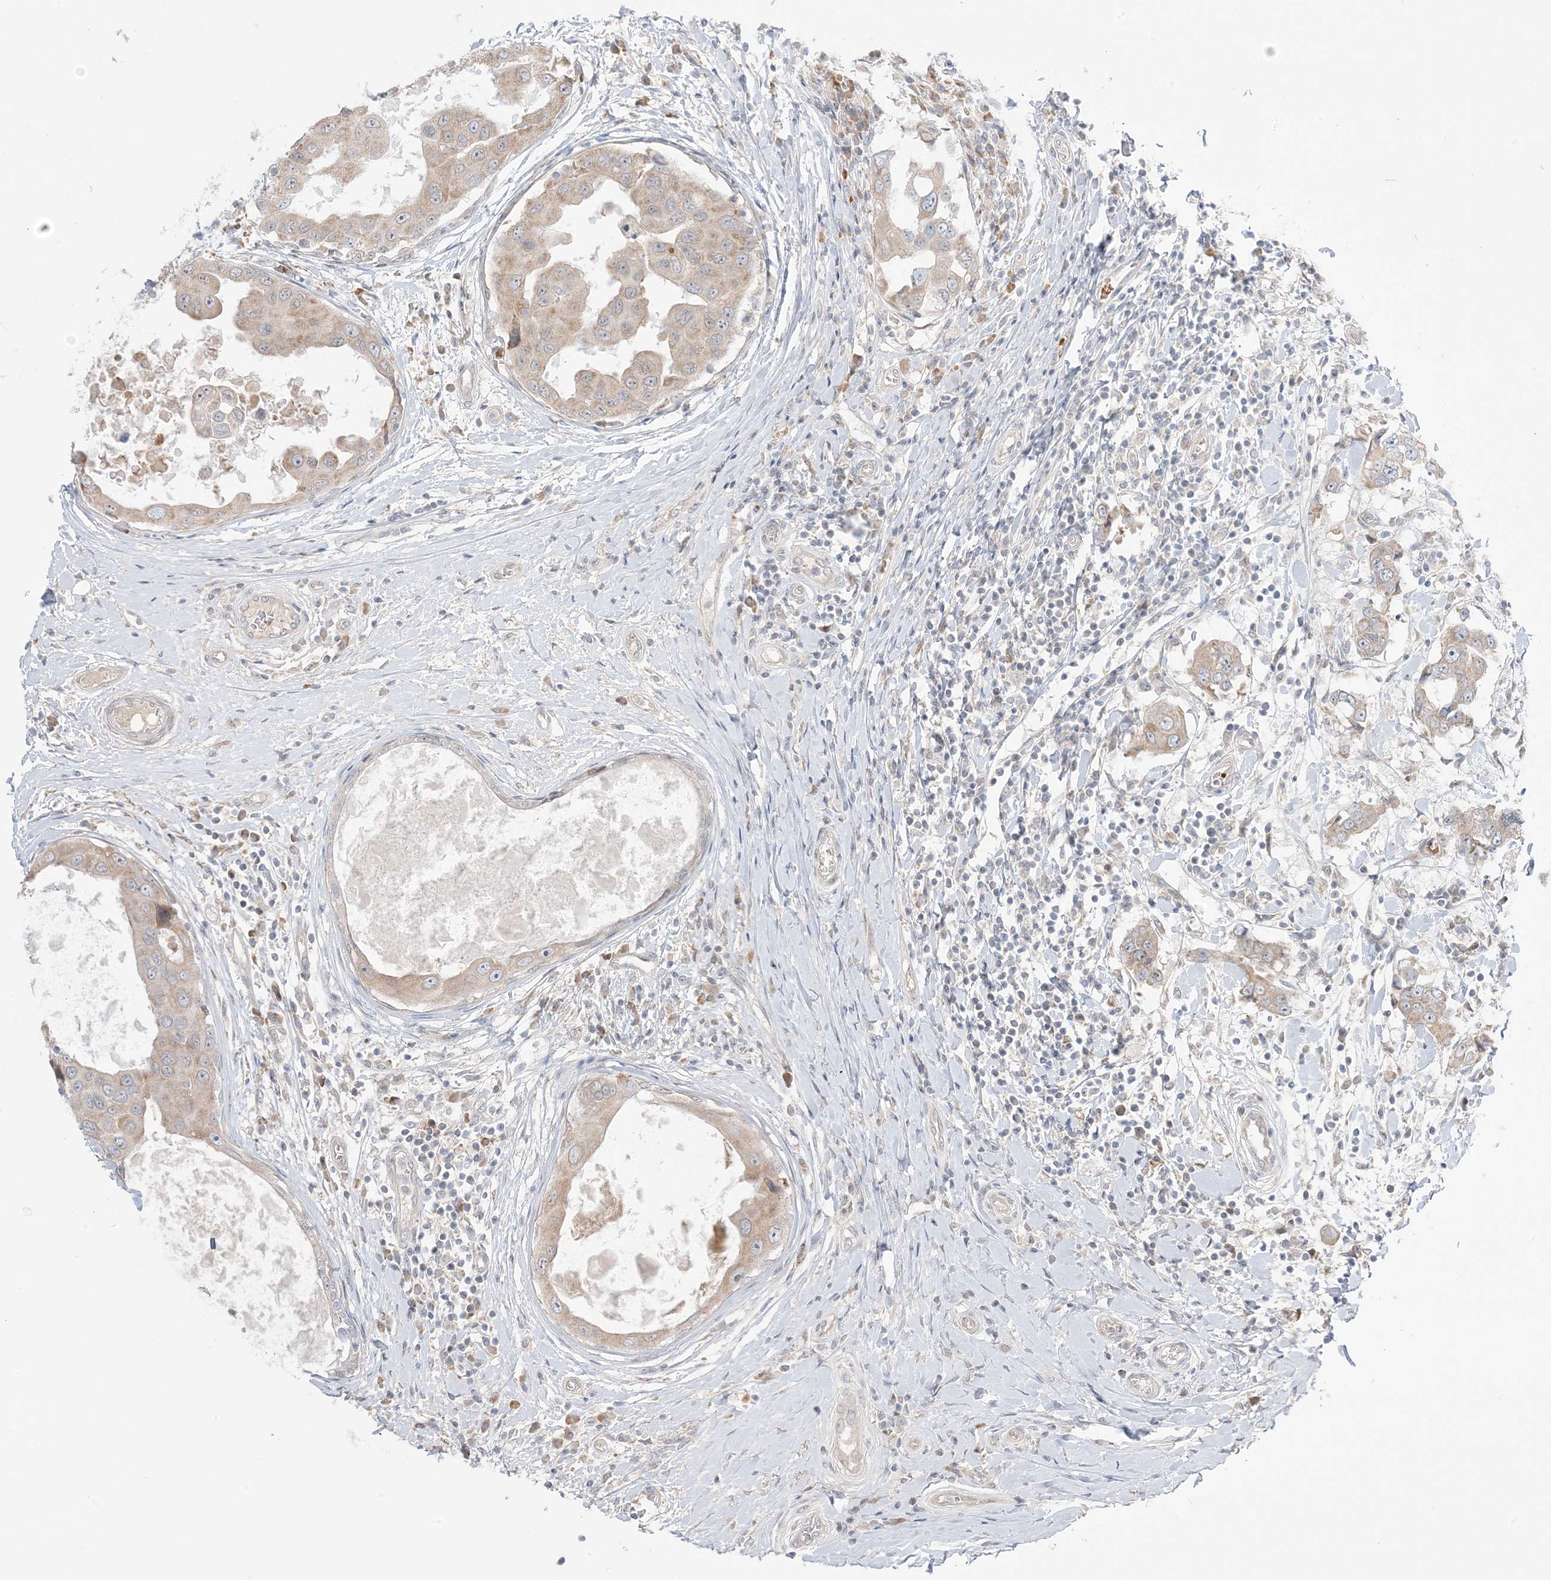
{"staining": {"intensity": "weak", "quantity": "25%-75%", "location": "cytoplasmic/membranous"}, "tissue": "breast cancer", "cell_type": "Tumor cells", "image_type": "cancer", "snomed": [{"axis": "morphology", "description": "Duct carcinoma"}, {"axis": "topography", "description": "Breast"}], "caption": "Breast cancer stained with a brown dye reveals weak cytoplasmic/membranous positive positivity in approximately 25%-75% of tumor cells.", "gene": "MMGT1", "patient": {"sex": "female", "age": 27}}